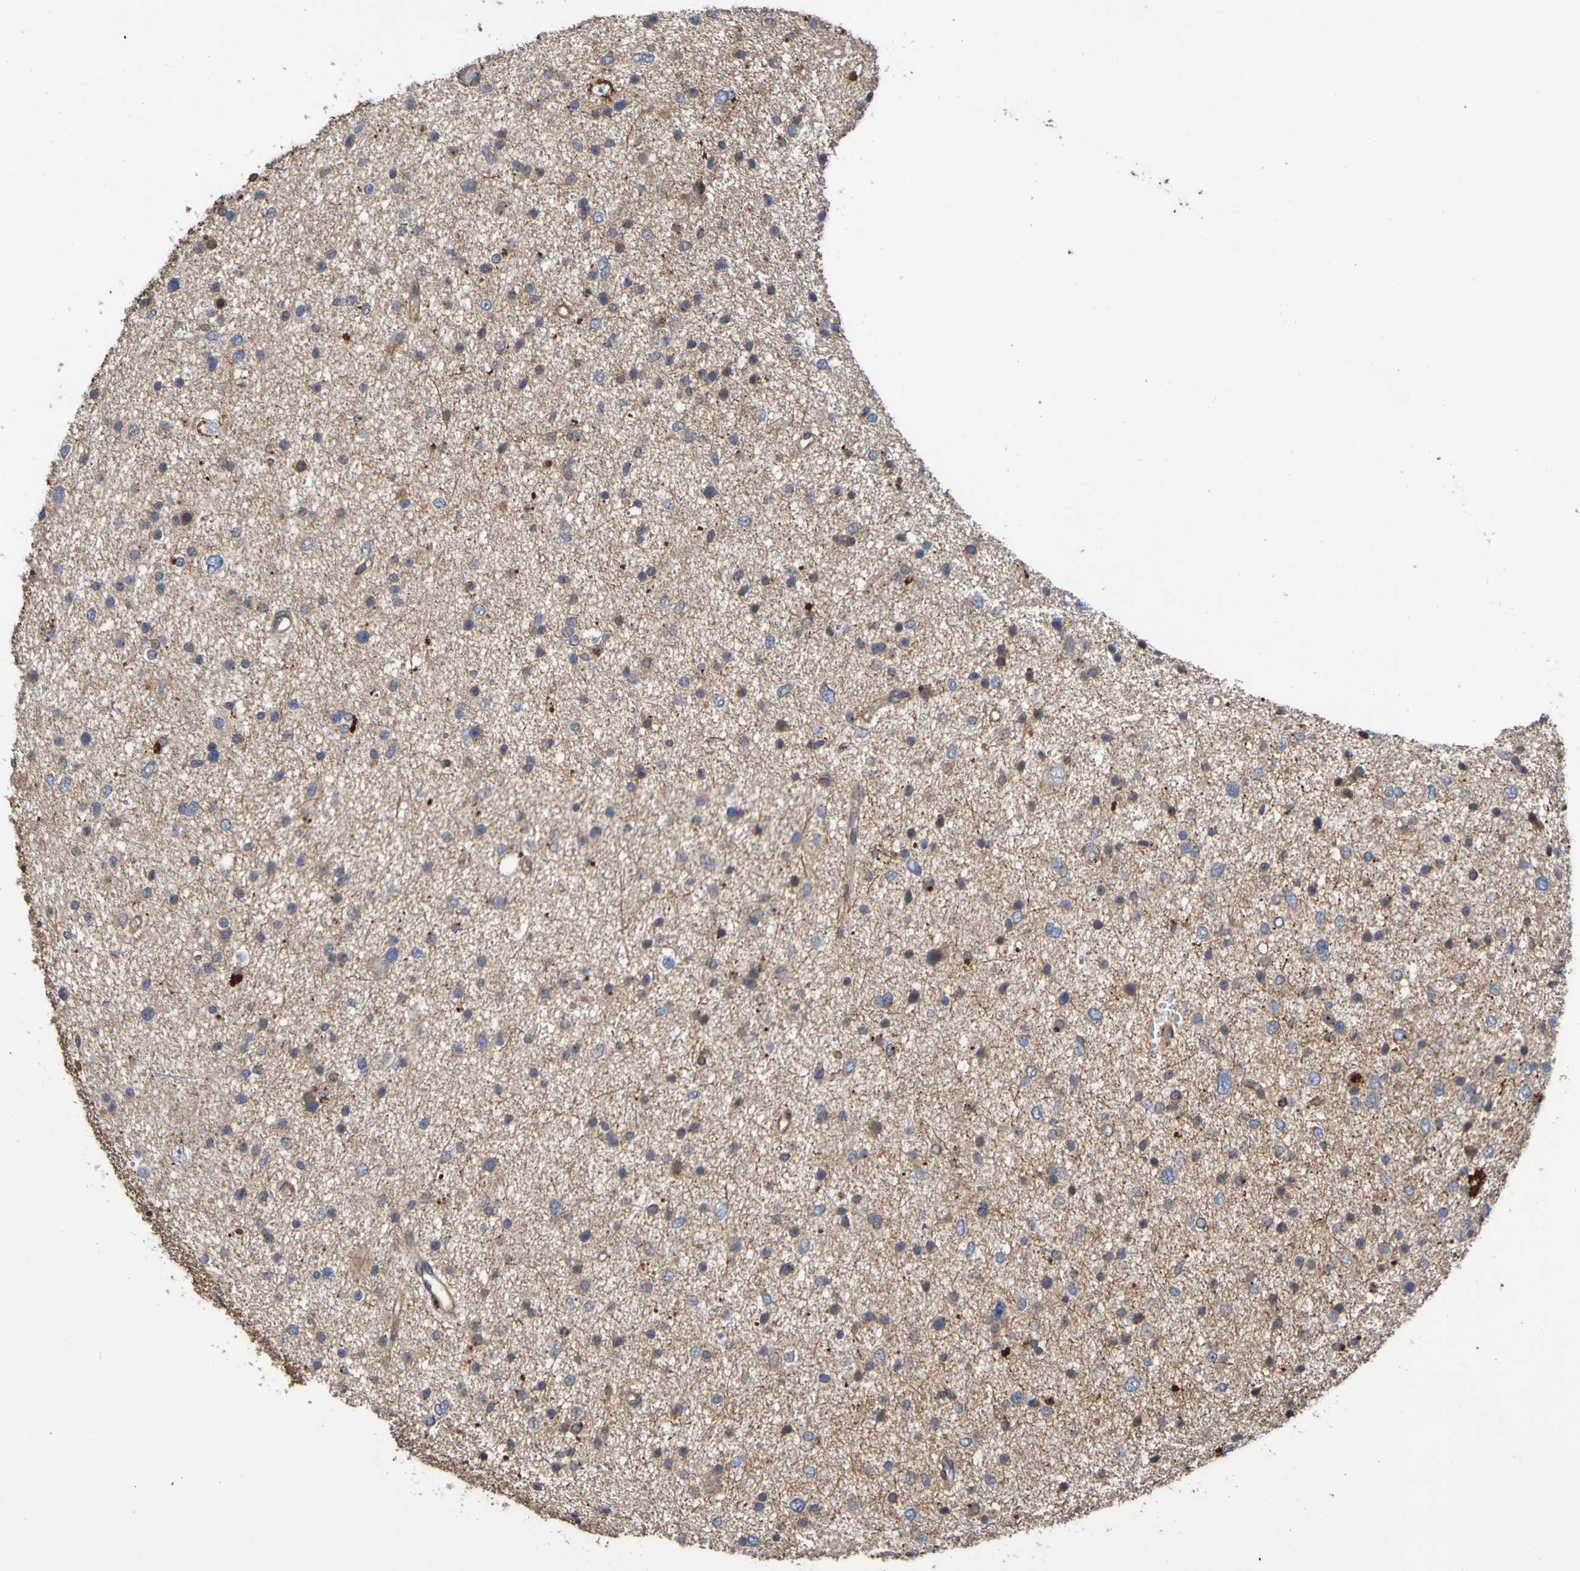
{"staining": {"intensity": "moderate", "quantity": "25%-75%", "location": "cytoplasmic/membranous"}, "tissue": "glioma", "cell_type": "Tumor cells", "image_type": "cancer", "snomed": [{"axis": "morphology", "description": "Glioma, malignant, Low grade"}, {"axis": "topography", "description": "Brain"}], "caption": "The photomicrograph demonstrates a brown stain indicating the presence of a protein in the cytoplasmic/membranous of tumor cells in glioma.", "gene": "UCN", "patient": {"sex": "female", "age": 37}}